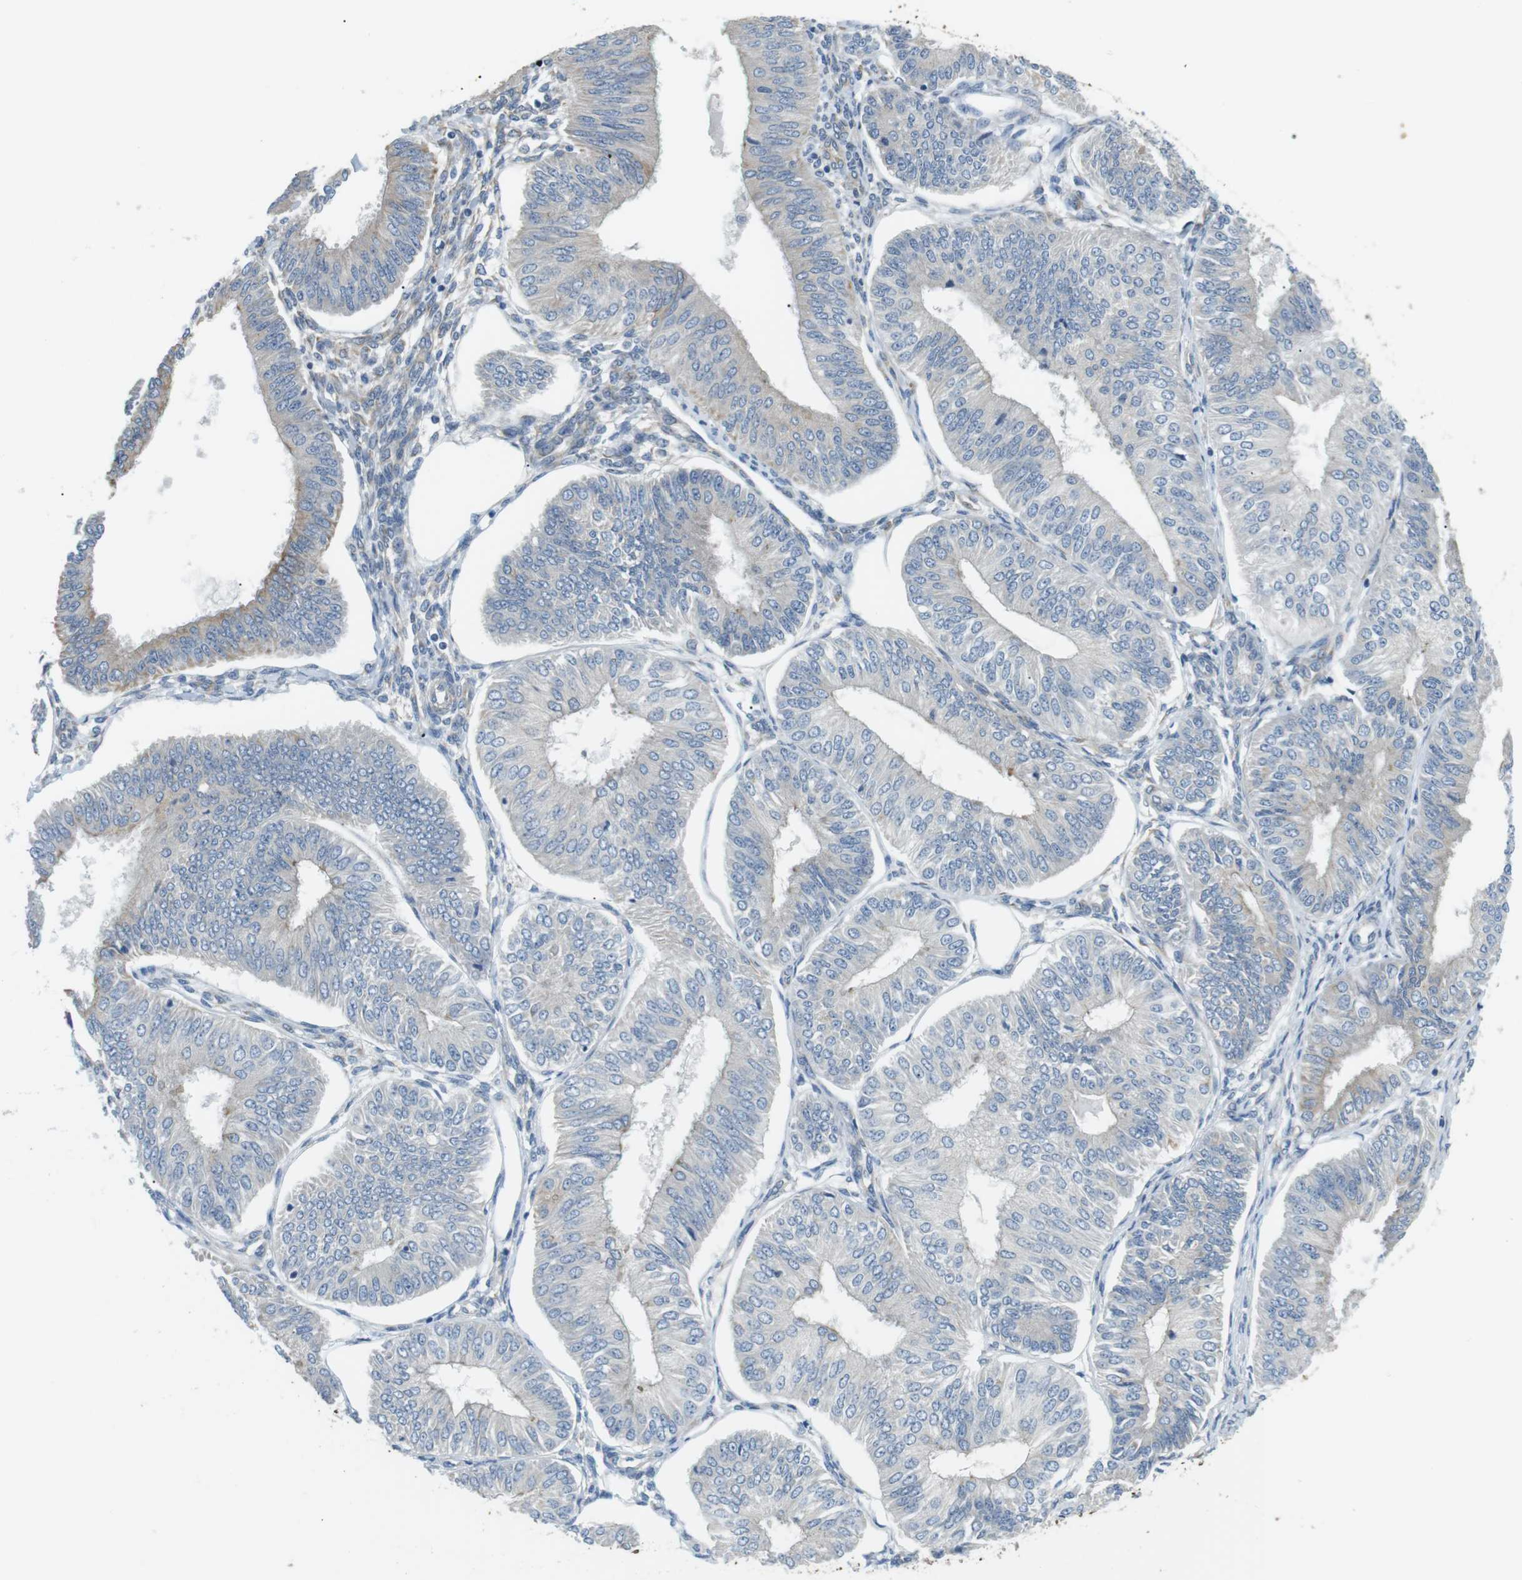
{"staining": {"intensity": "negative", "quantity": "none", "location": "none"}, "tissue": "endometrial cancer", "cell_type": "Tumor cells", "image_type": "cancer", "snomed": [{"axis": "morphology", "description": "Adenocarcinoma, NOS"}, {"axis": "topography", "description": "Endometrium"}], "caption": "There is no significant expression in tumor cells of adenocarcinoma (endometrial).", "gene": "UNC5CL", "patient": {"sex": "female", "age": 58}}